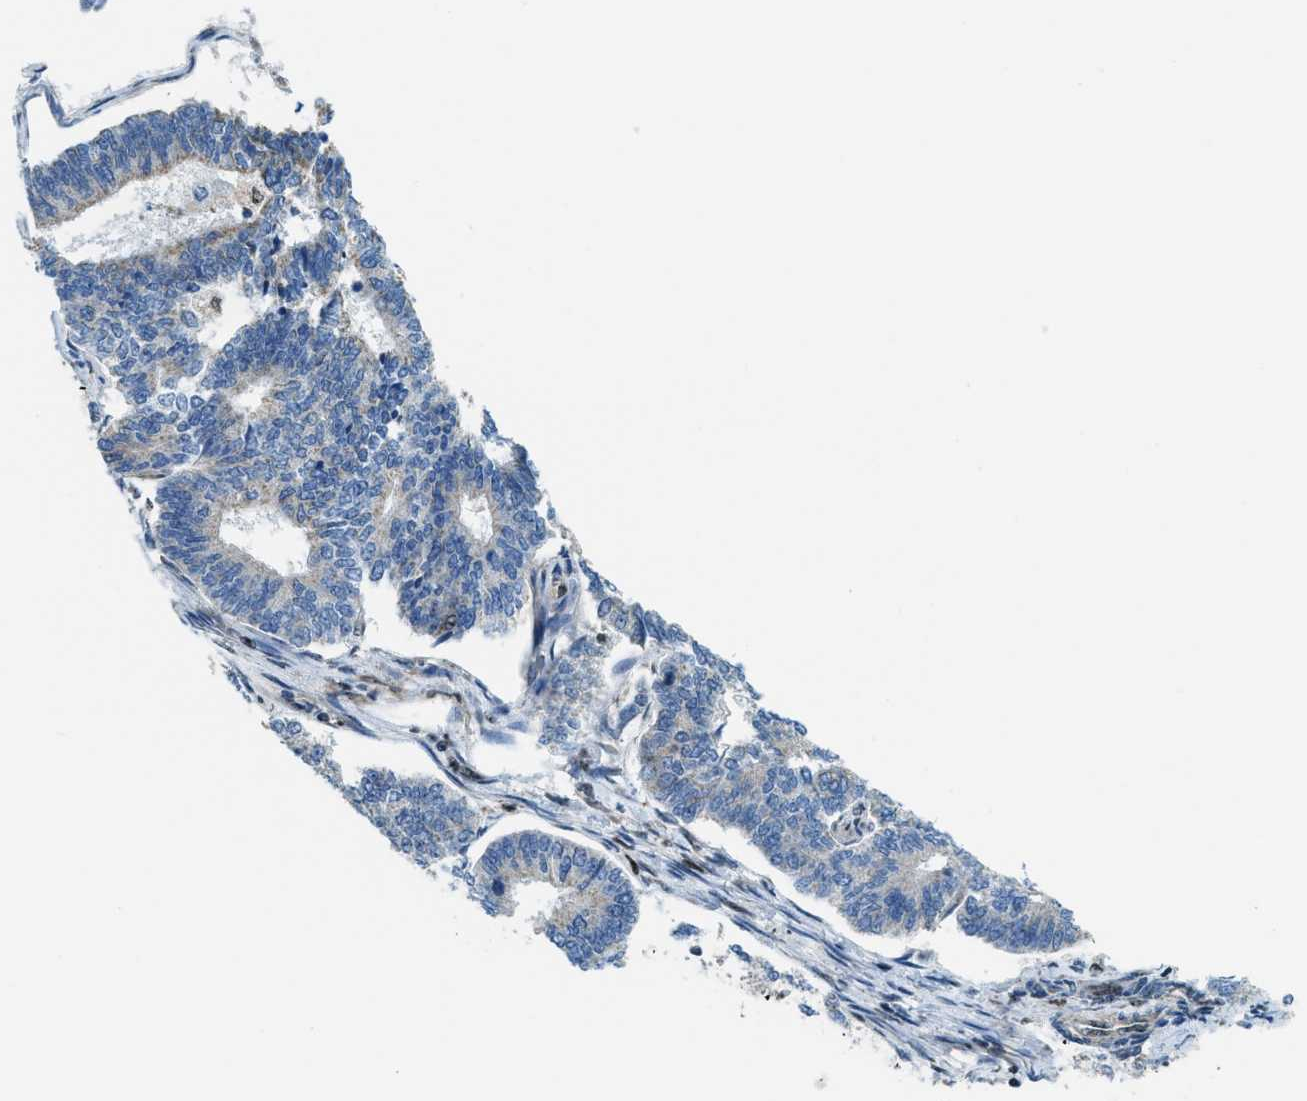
{"staining": {"intensity": "negative", "quantity": "none", "location": "none"}, "tissue": "endometrial cancer", "cell_type": "Tumor cells", "image_type": "cancer", "snomed": [{"axis": "morphology", "description": "Adenocarcinoma, NOS"}, {"axis": "topography", "description": "Endometrium"}], "caption": "A histopathology image of human adenocarcinoma (endometrial) is negative for staining in tumor cells.", "gene": "SP100", "patient": {"sex": "female", "age": 70}}